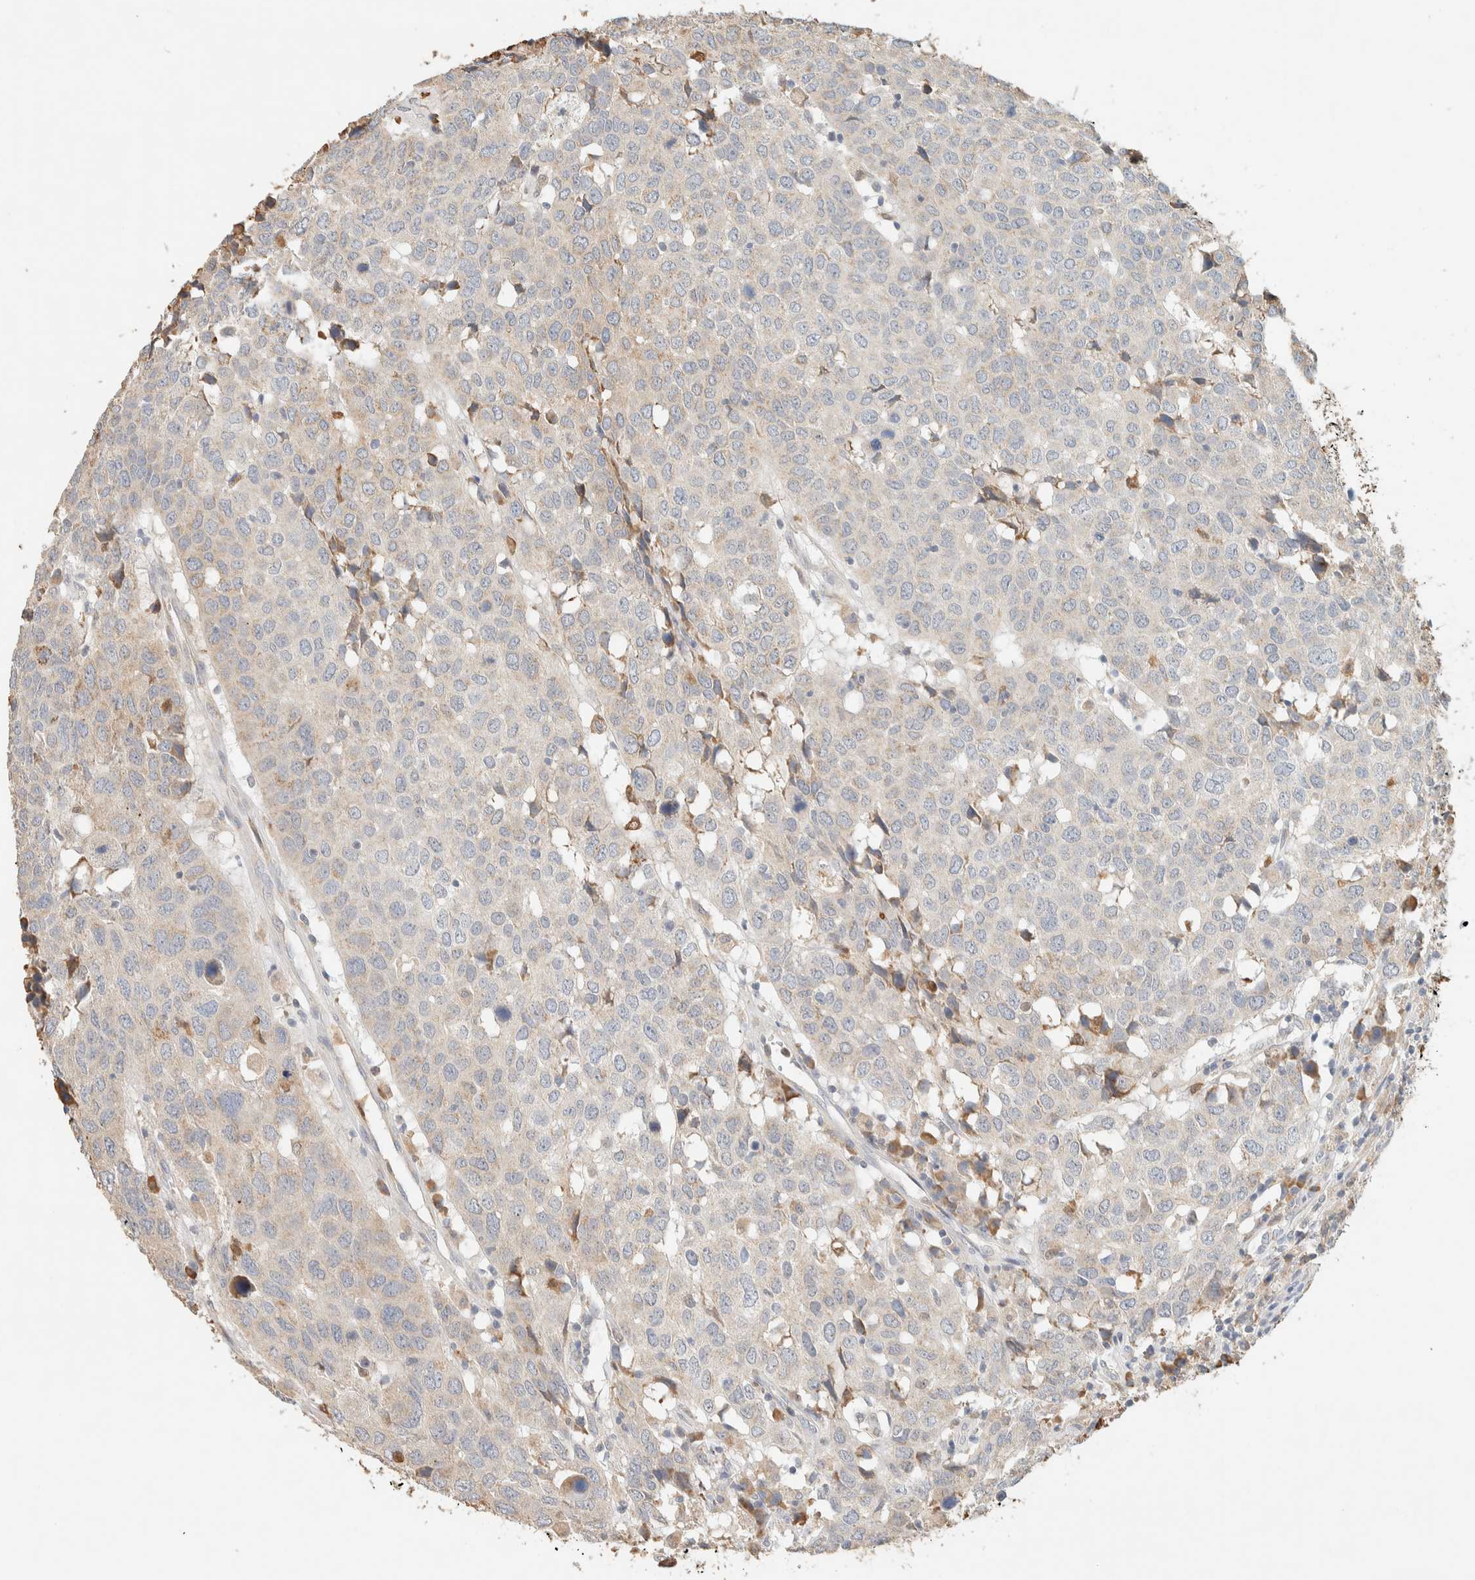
{"staining": {"intensity": "weak", "quantity": "<25%", "location": "cytoplasmic/membranous"}, "tissue": "head and neck cancer", "cell_type": "Tumor cells", "image_type": "cancer", "snomed": [{"axis": "morphology", "description": "Squamous cell carcinoma, NOS"}, {"axis": "topography", "description": "Head-Neck"}], "caption": "Immunohistochemistry of squamous cell carcinoma (head and neck) shows no expression in tumor cells.", "gene": "TTC3", "patient": {"sex": "male", "age": 66}}